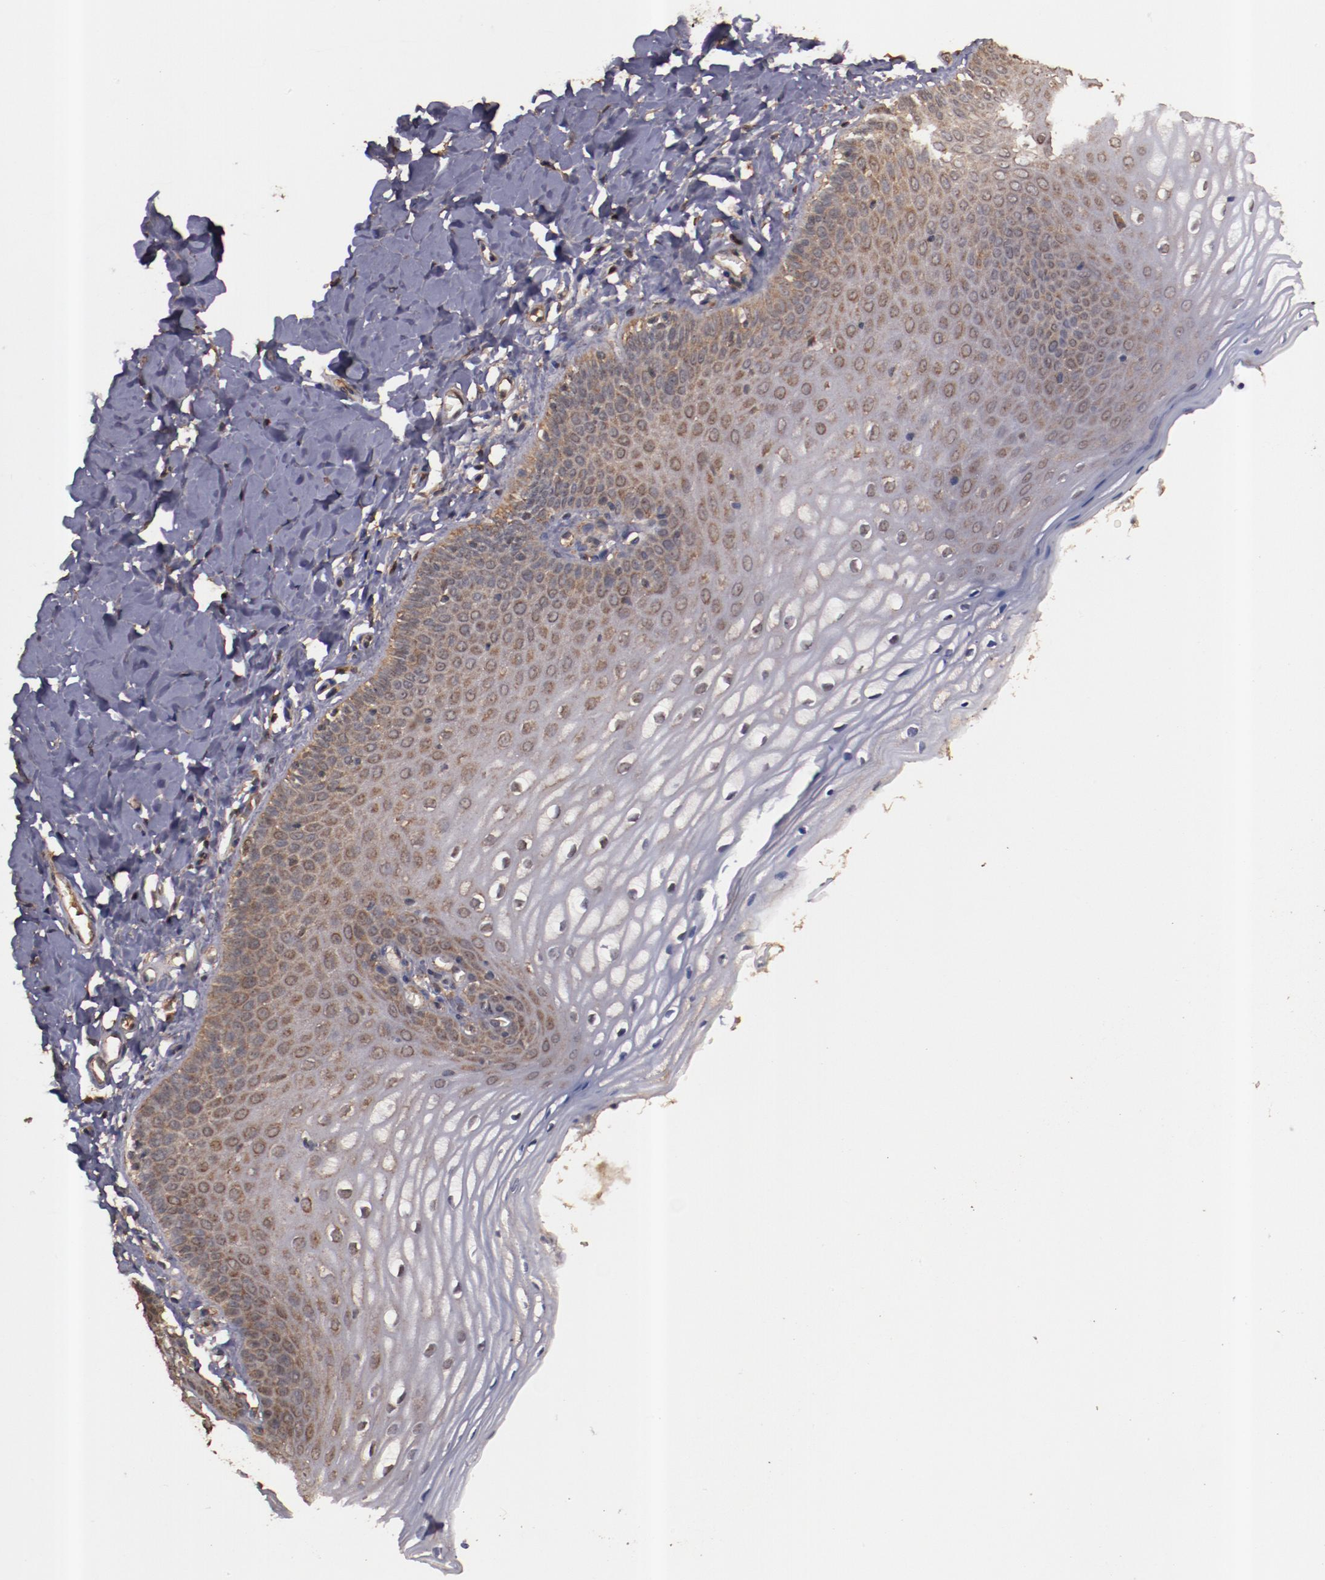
{"staining": {"intensity": "moderate", "quantity": "25%-75%", "location": "cytoplasmic/membranous"}, "tissue": "vagina", "cell_type": "Squamous epithelial cells", "image_type": "normal", "snomed": [{"axis": "morphology", "description": "Normal tissue, NOS"}, {"axis": "topography", "description": "Vagina"}], "caption": "A high-resolution photomicrograph shows immunohistochemistry (IHC) staining of unremarkable vagina, which shows moderate cytoplasmic/membranous positivity in about 25%-75% of squamous epithelial cells. The protein of interest is stained brown, and the nuclei are stained in blue (DAB (3,3'-diaminobenzidine) IHC with brightfield microscopy, high magnification).", "gene": "TXNDC16", "patient": {"sex": "female", "age": 55}}